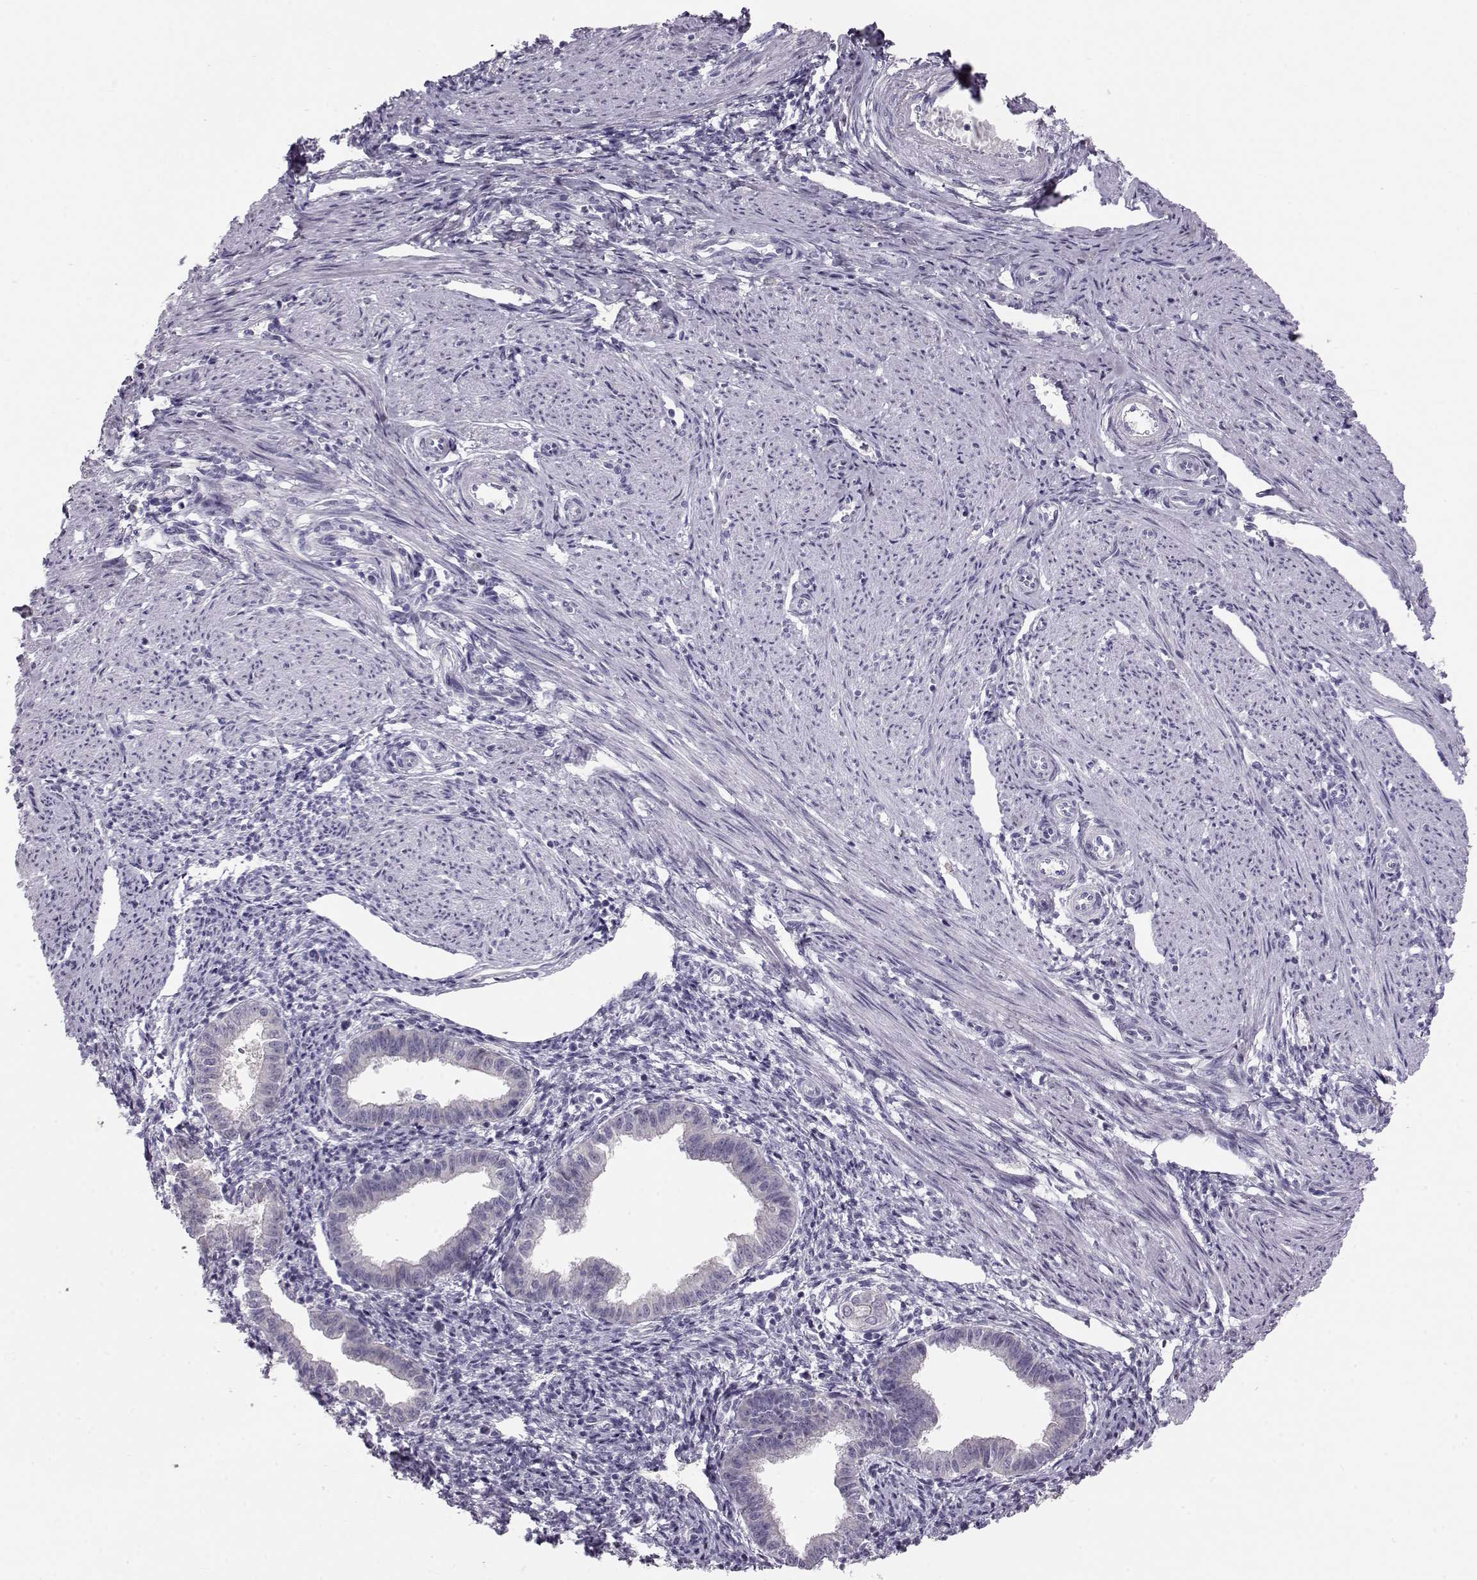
{"staining": {"intensity": "negative", "quantity": "none", "location": "none"}, "tissue": "endometrium", "cell_type": "Cells in endometrial stroma", "image_type": "normal", "snomed": [{"axis": "morphology", "description": "Normal tissue, NOS"}, {"axis": "topography", "description": "Endometrium"}], "caption": "DAB (3,3'-diaminobenzidine) immunohistochemical staining of normal endometrium reveals no significant positivity in cells in endometrial stroma. (Immunohistochemistry (ihc), brightfield microscopy, high magnification).", "gene": "GPR26", "patient": {"sex": "female", "age": 37}}